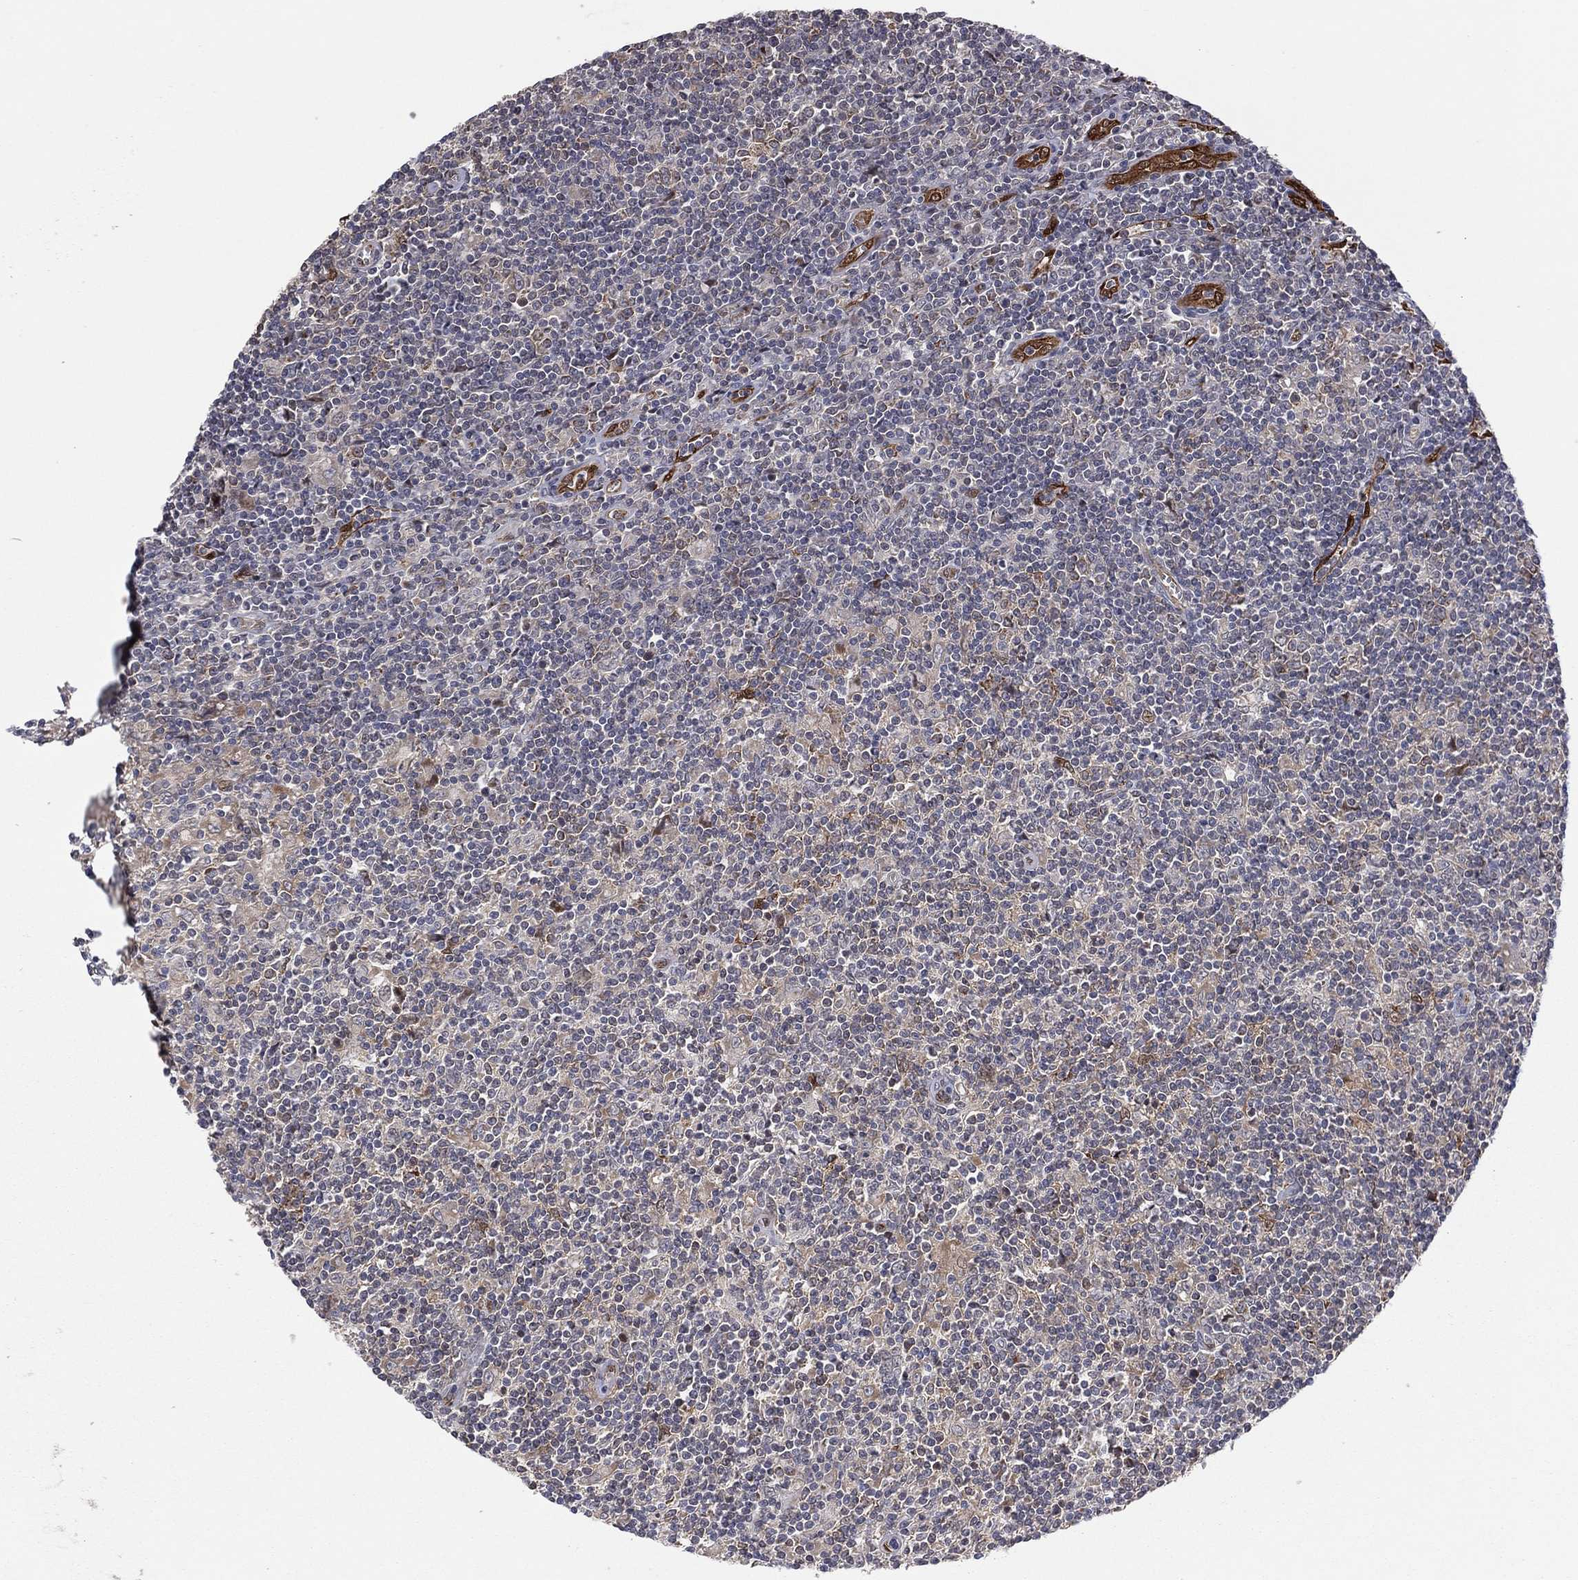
{"staining": {"intensity": "weak", "quantity": "25%-75%", "location": "cytoplasmic/membranous"}, "tissue": "lymphoma", "cell_type": "Tumor cells", "image_type": "cancer", "snomed": [{"axis": "morphology", "description": "Hodgkin's disease, NOS"}, {"axis": "topography", "description": "Lymph node"}], "caption": "The micrograph displays a brown stain indicating the presence of a protein in the cytoplasmic/membranous of tumor cells in Hodgkin's disease.", "gene": "SNCG", "patient": {"sex": "male", "age": 40}}